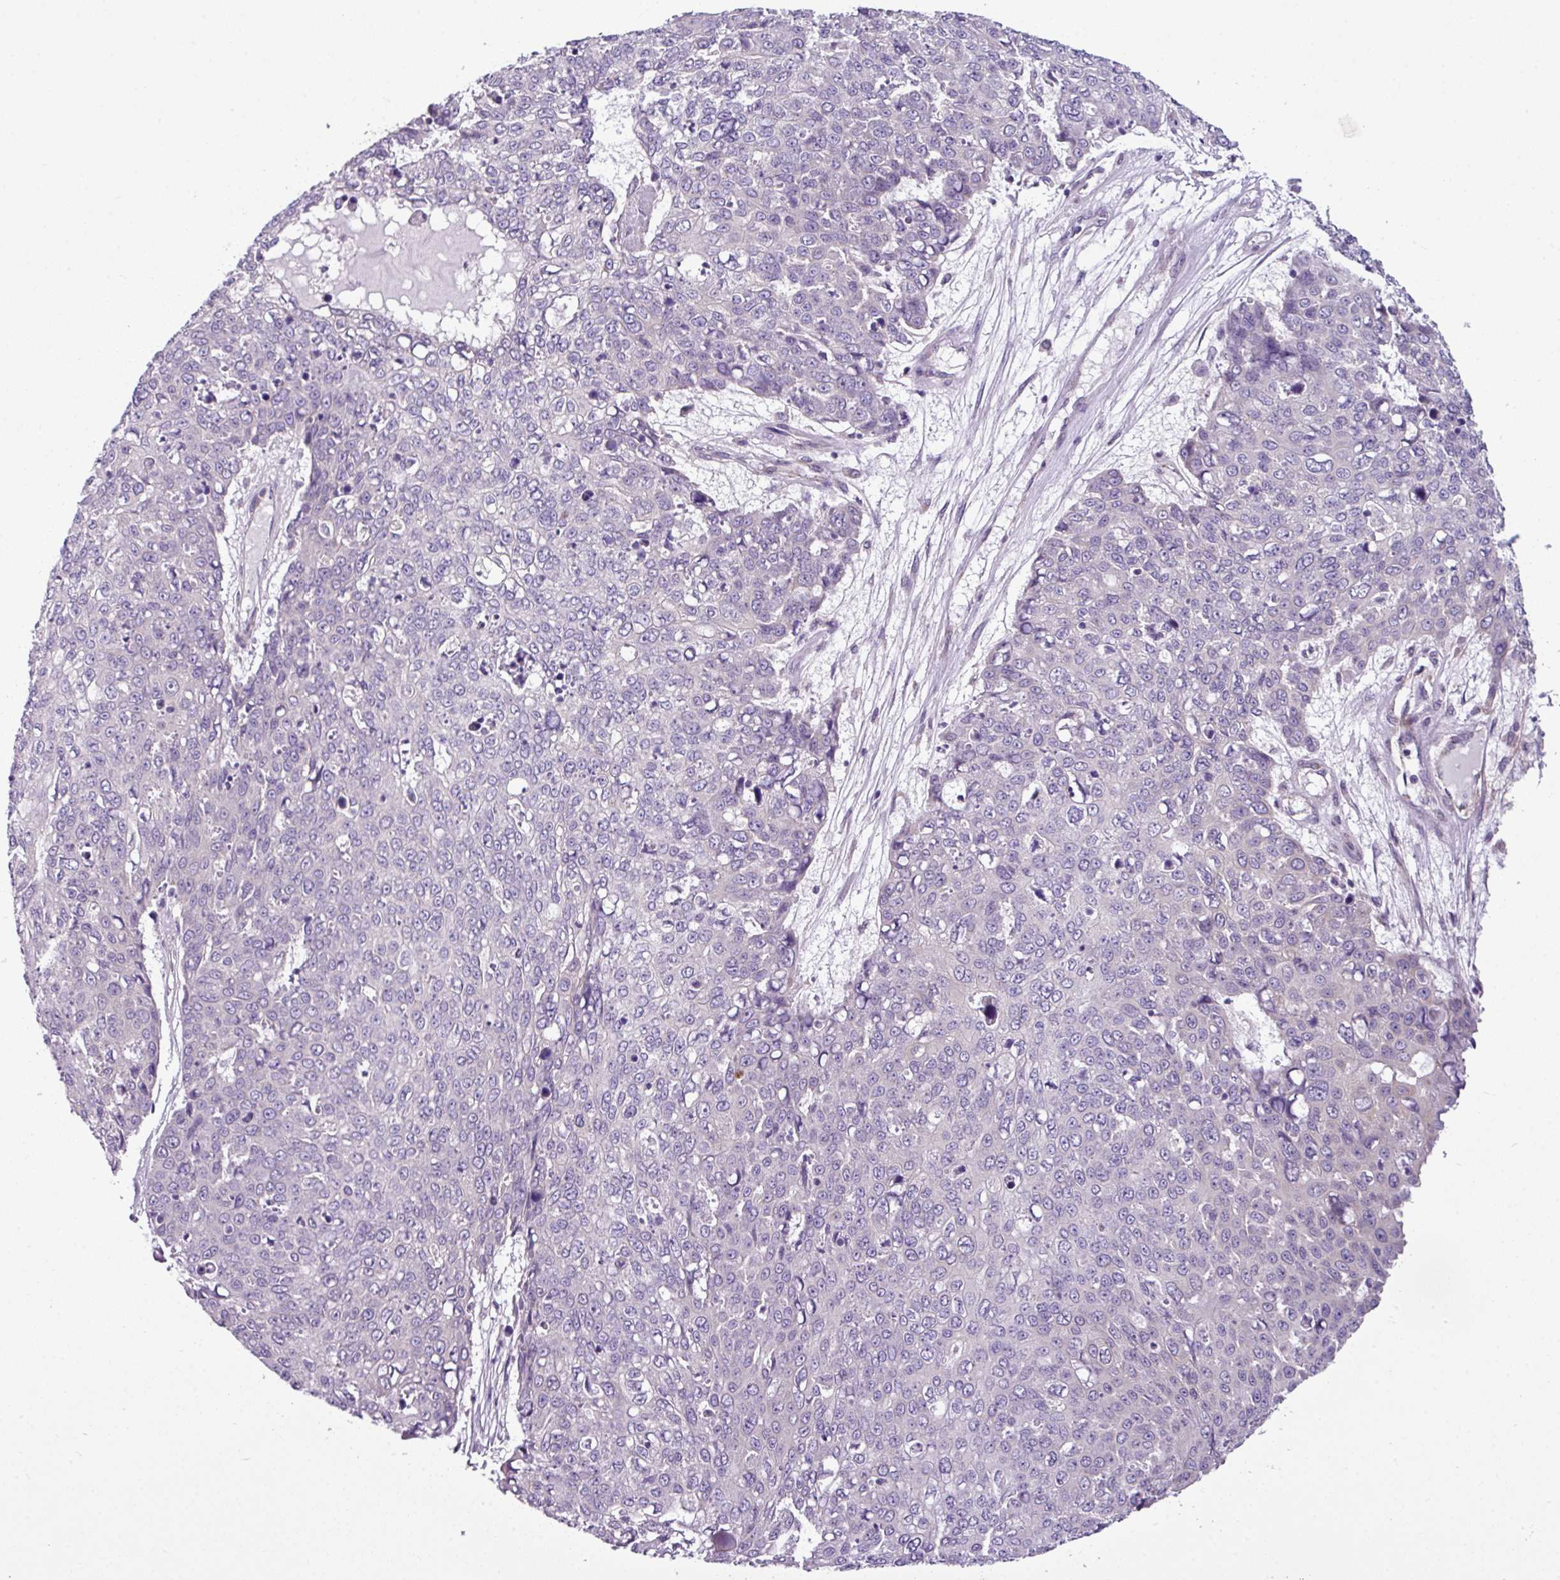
{"staining": {"intensity": "negative", "quantity": "none", "location": "none"}, "tissue": "skin cancer", "cell_type": "Tumor cells", "image_type": "cancer", "snomed": [{"axis": "morphology", "description": "Squamous cell carcinoma, NOS"}, {"axis": "topography", "description": "Skin"}], "caption": "Human squamous cell carcinoma (skin) stained for a protein using IHC exhibits no positivity in tumor cells.", "gene": "TOR1AIP2", "patient": {"sex": "male", "age": 71}}